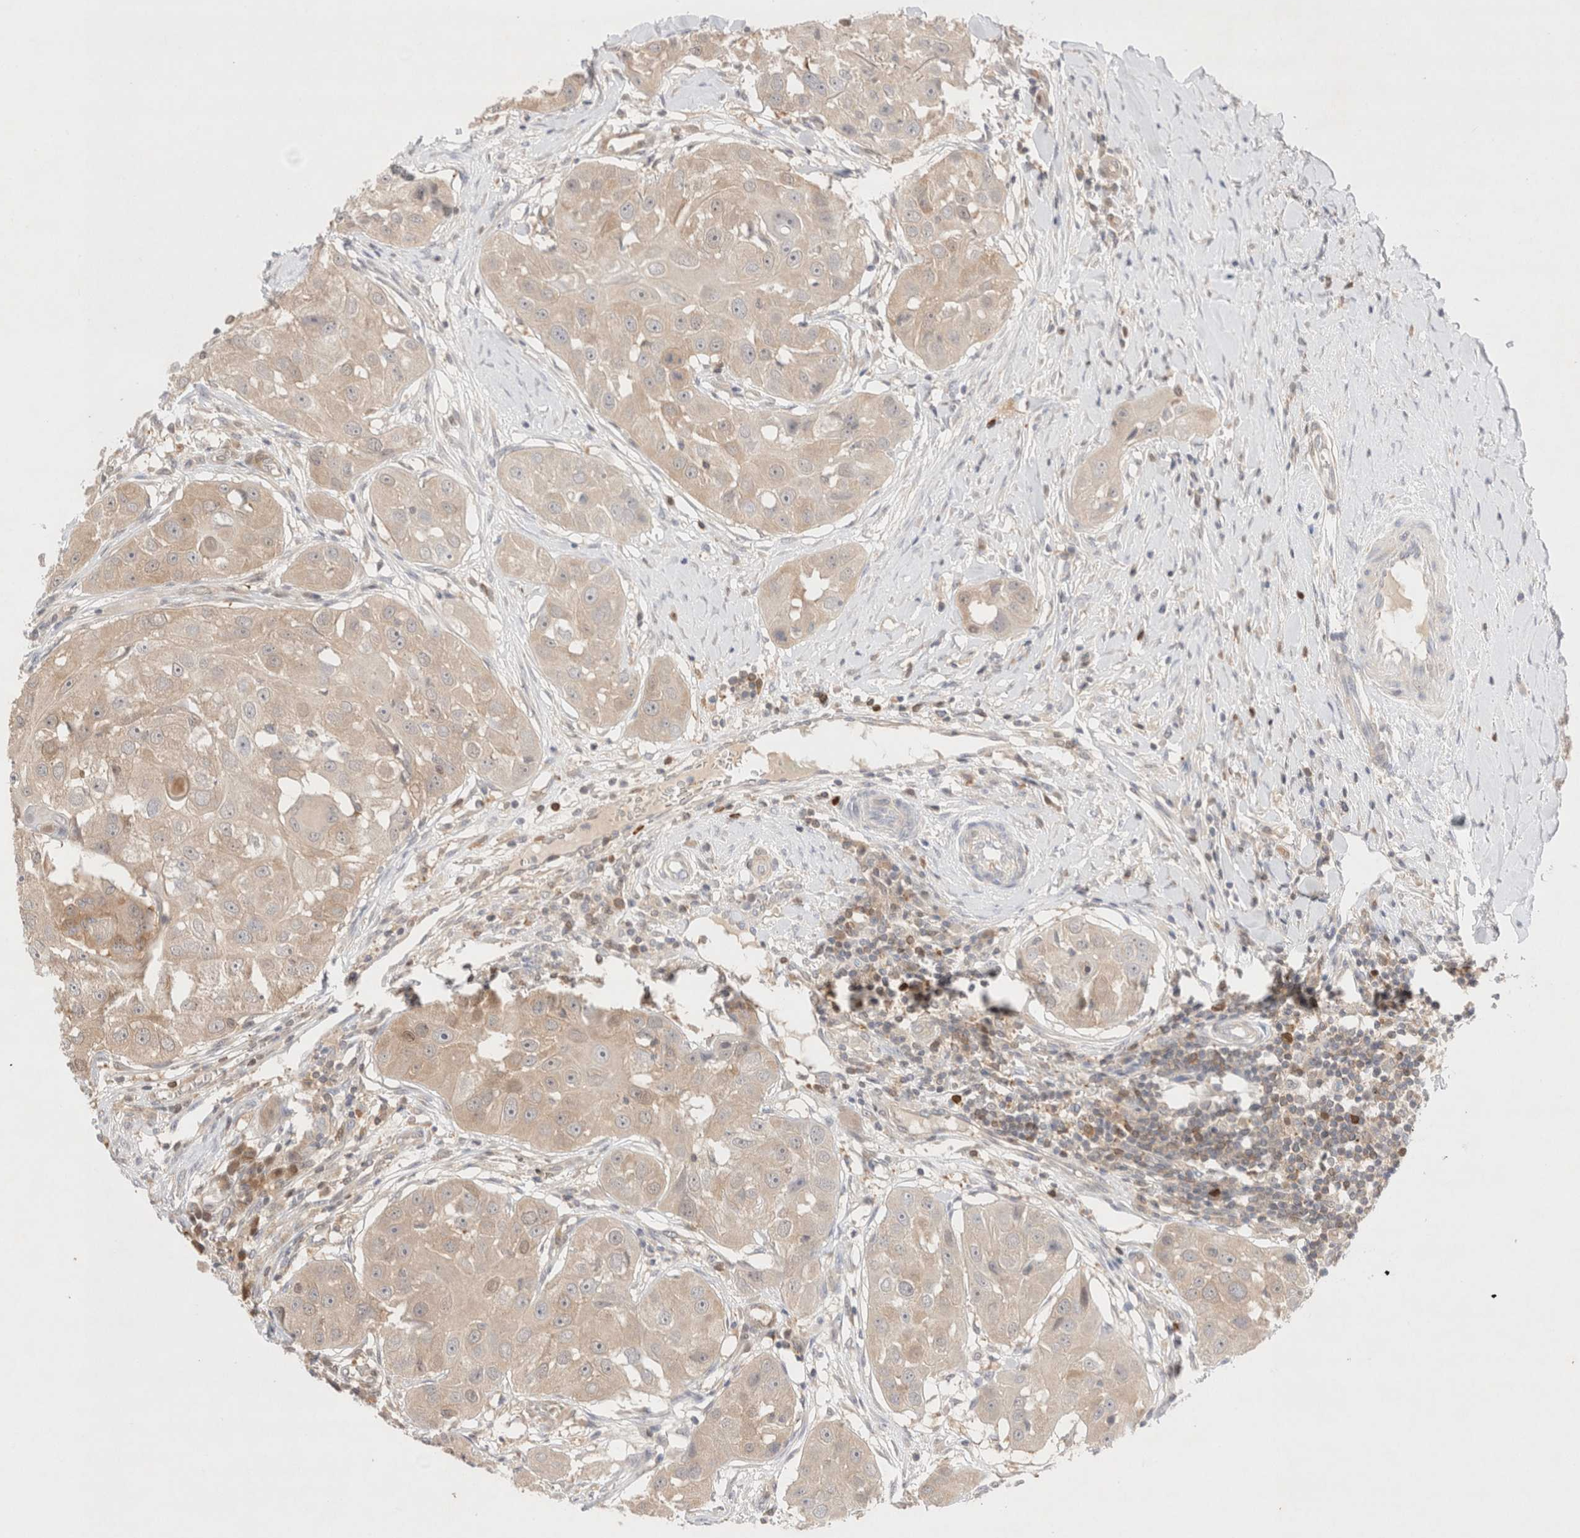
{"staining": {"intensity": "weak", "quantity": "<25%", "location": "cytoplasmic/membranous"}, "tissue": "head and neck cancer", "cell_type": "Tumor cells", "image_type": "cancer", "snomed": [{"axis": "morphology", "description": "Normal tissue, NOS"}, {"axis": "morphology", "description": "Squamous cell carcinoma, NOS"}, {"axis": "topography", "description": "Skeletal muscle"}, {"axis": "topography", "description": "Head-Neck"}], "caption": "Immunohistochemical staining of human head and neck squamous cell carcinoma displays no significant expression in tumor cells.", "gene": "STARD10", "patient": {"sex": "male", "age": 51}}